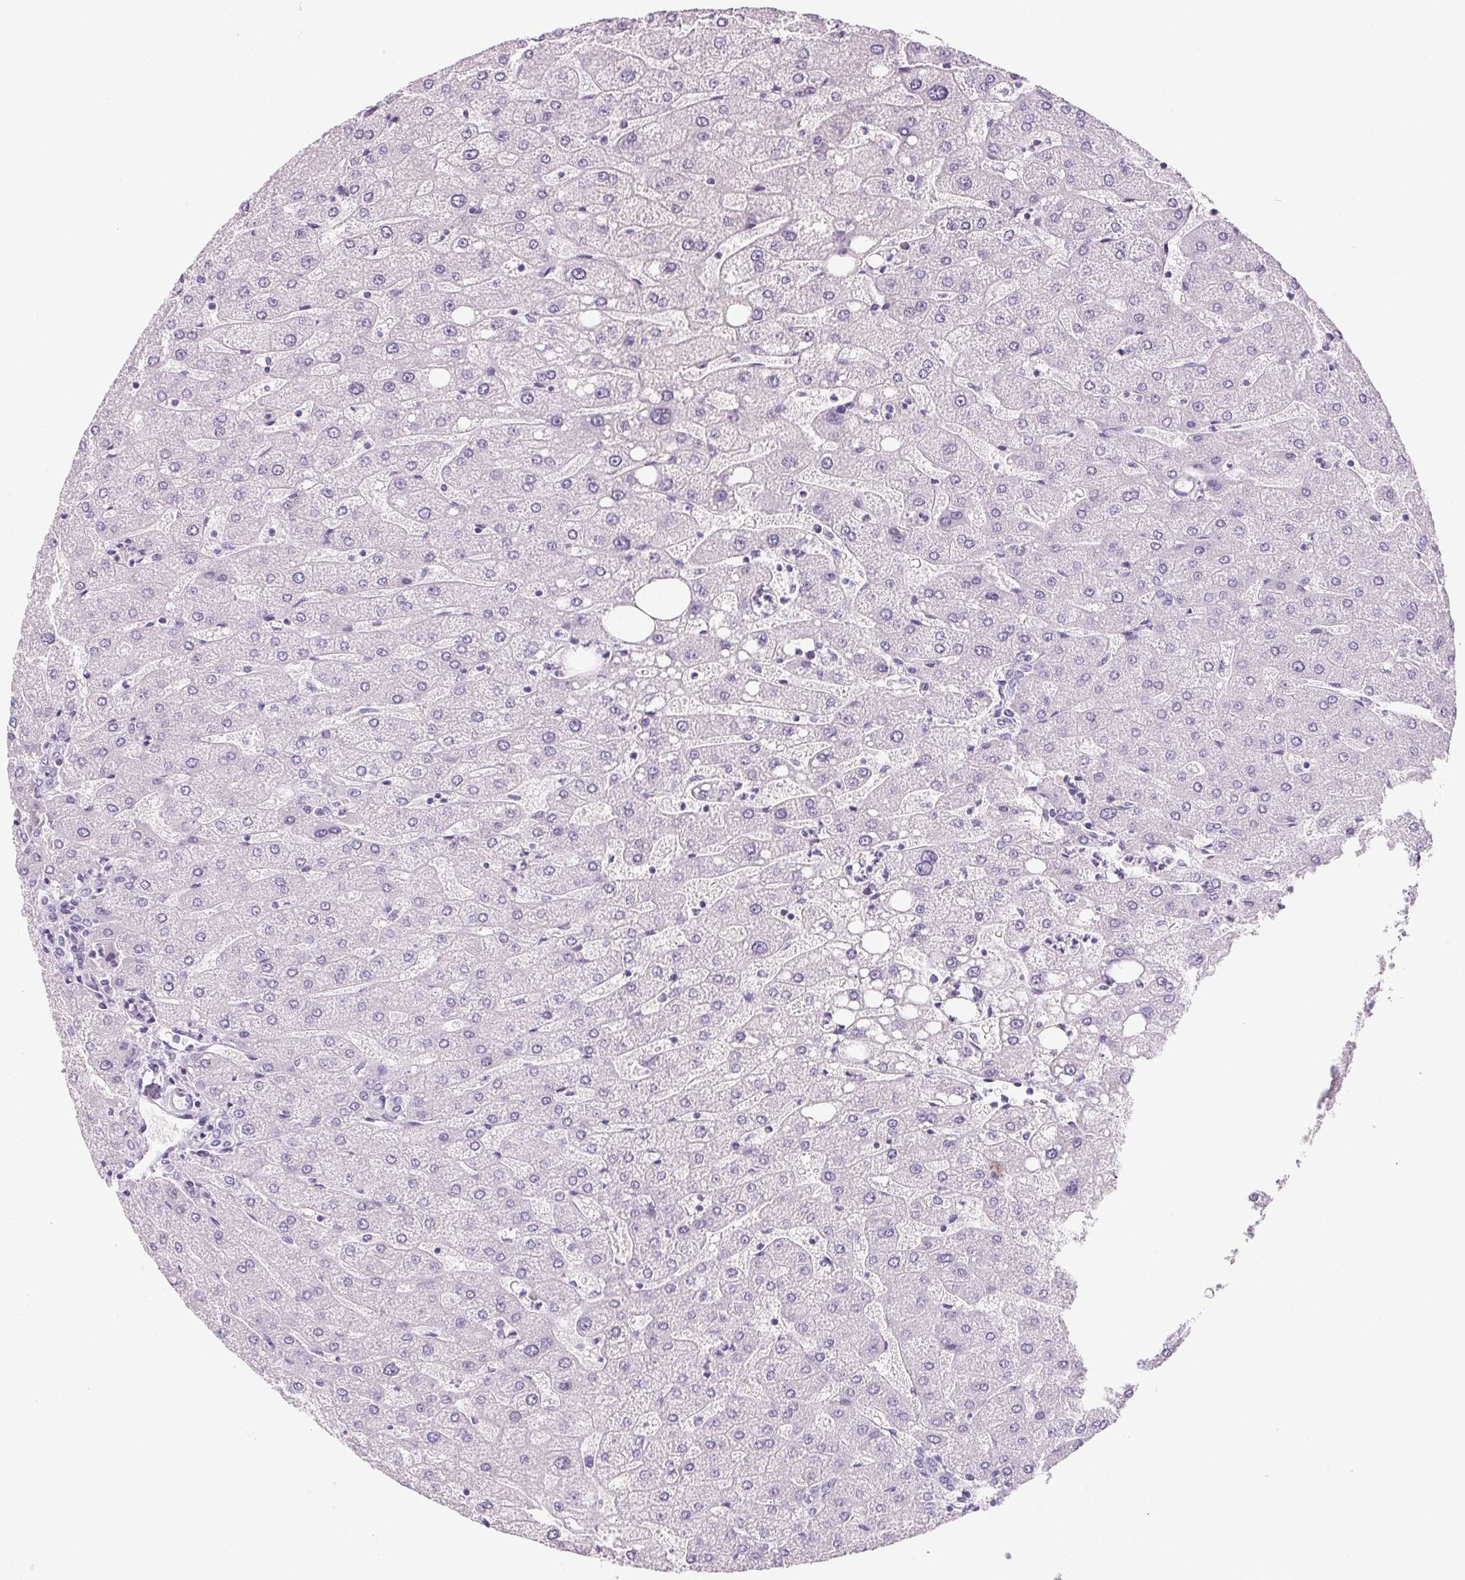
{"staining": {"intensity": "negative", "quantity": "none", "location": "none"}, "tissue": "liver", "cell_type": "Cholangiocytes", "image_type": "normal", "snomed": [{"axis": "morphology", "description": "Normal tissue, NOS"}, {"axis": "topography", "description": "Liver"}], "caption": "This photomicrograph is of normal liver stained with immunohistochemistry to label a protein in brown with the nuclei are counter-stained blue. There is no expression in cholangiocytes. The staining is performed using DAB (3,3'-diaminobenzidine) brown chromogen with nuclei counter-stained in using hematoxylin.", "gene": "PRSS1", "patient": {"sex": "male", "age": 67}}